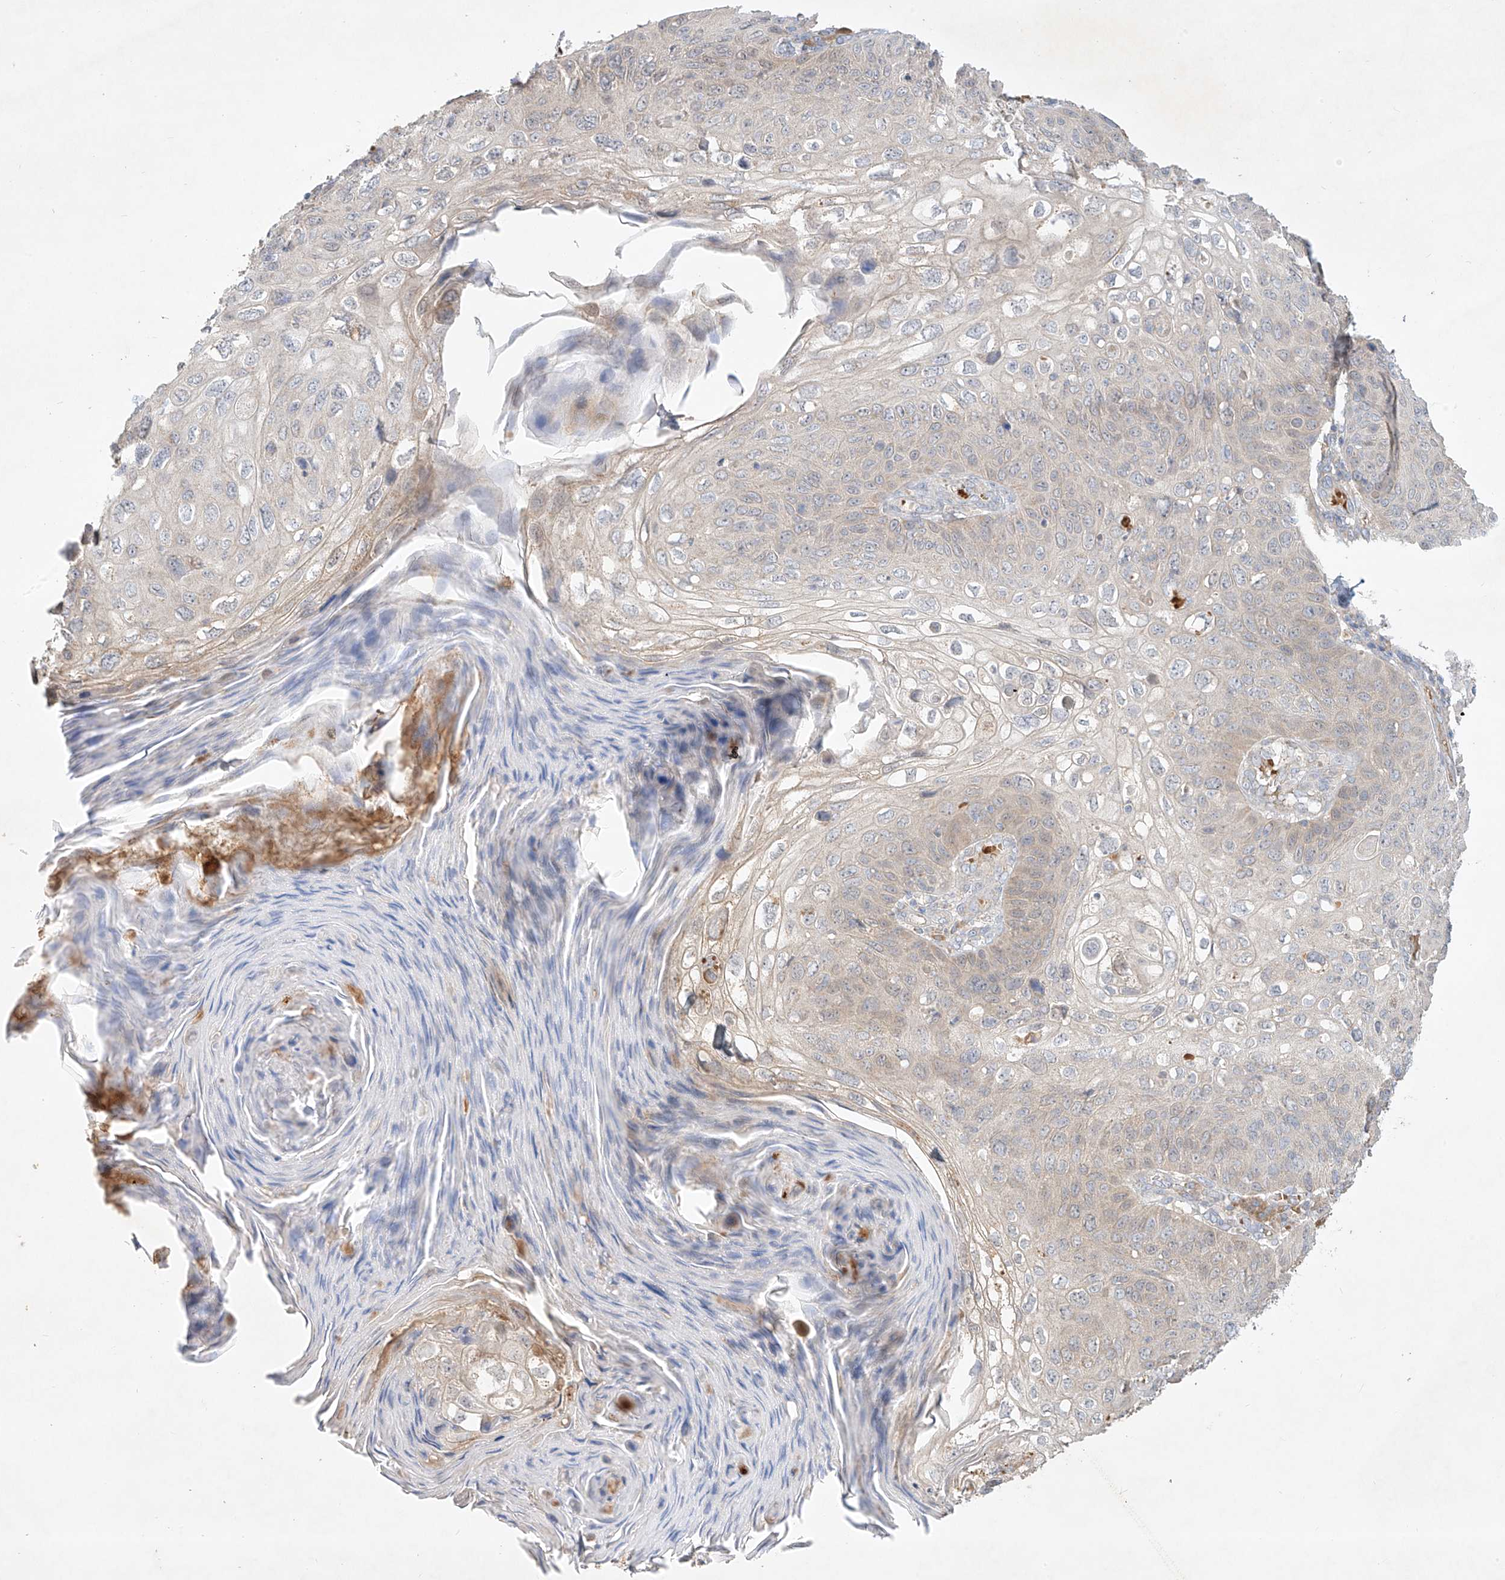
{"staining": {"intensity": "negative", "quantity": "none", "location": "none"}, "tissue": "skin cancer", "cell_type": "Tumor cells", "image_type": "cancer", "snomed": [{"axis": "morphology", "description": "Squamous cell carcinoma, NOS"}, {"axis": "topography", "description": "Skin"}], "caption": "This is a micrograph of immunohistochemistry staining of skin cancer (squamous cell carcinoma), which shows no expression in tumor cells.", "gene": "KPNA7", "patient": {"sex": "female", "age": 90}}